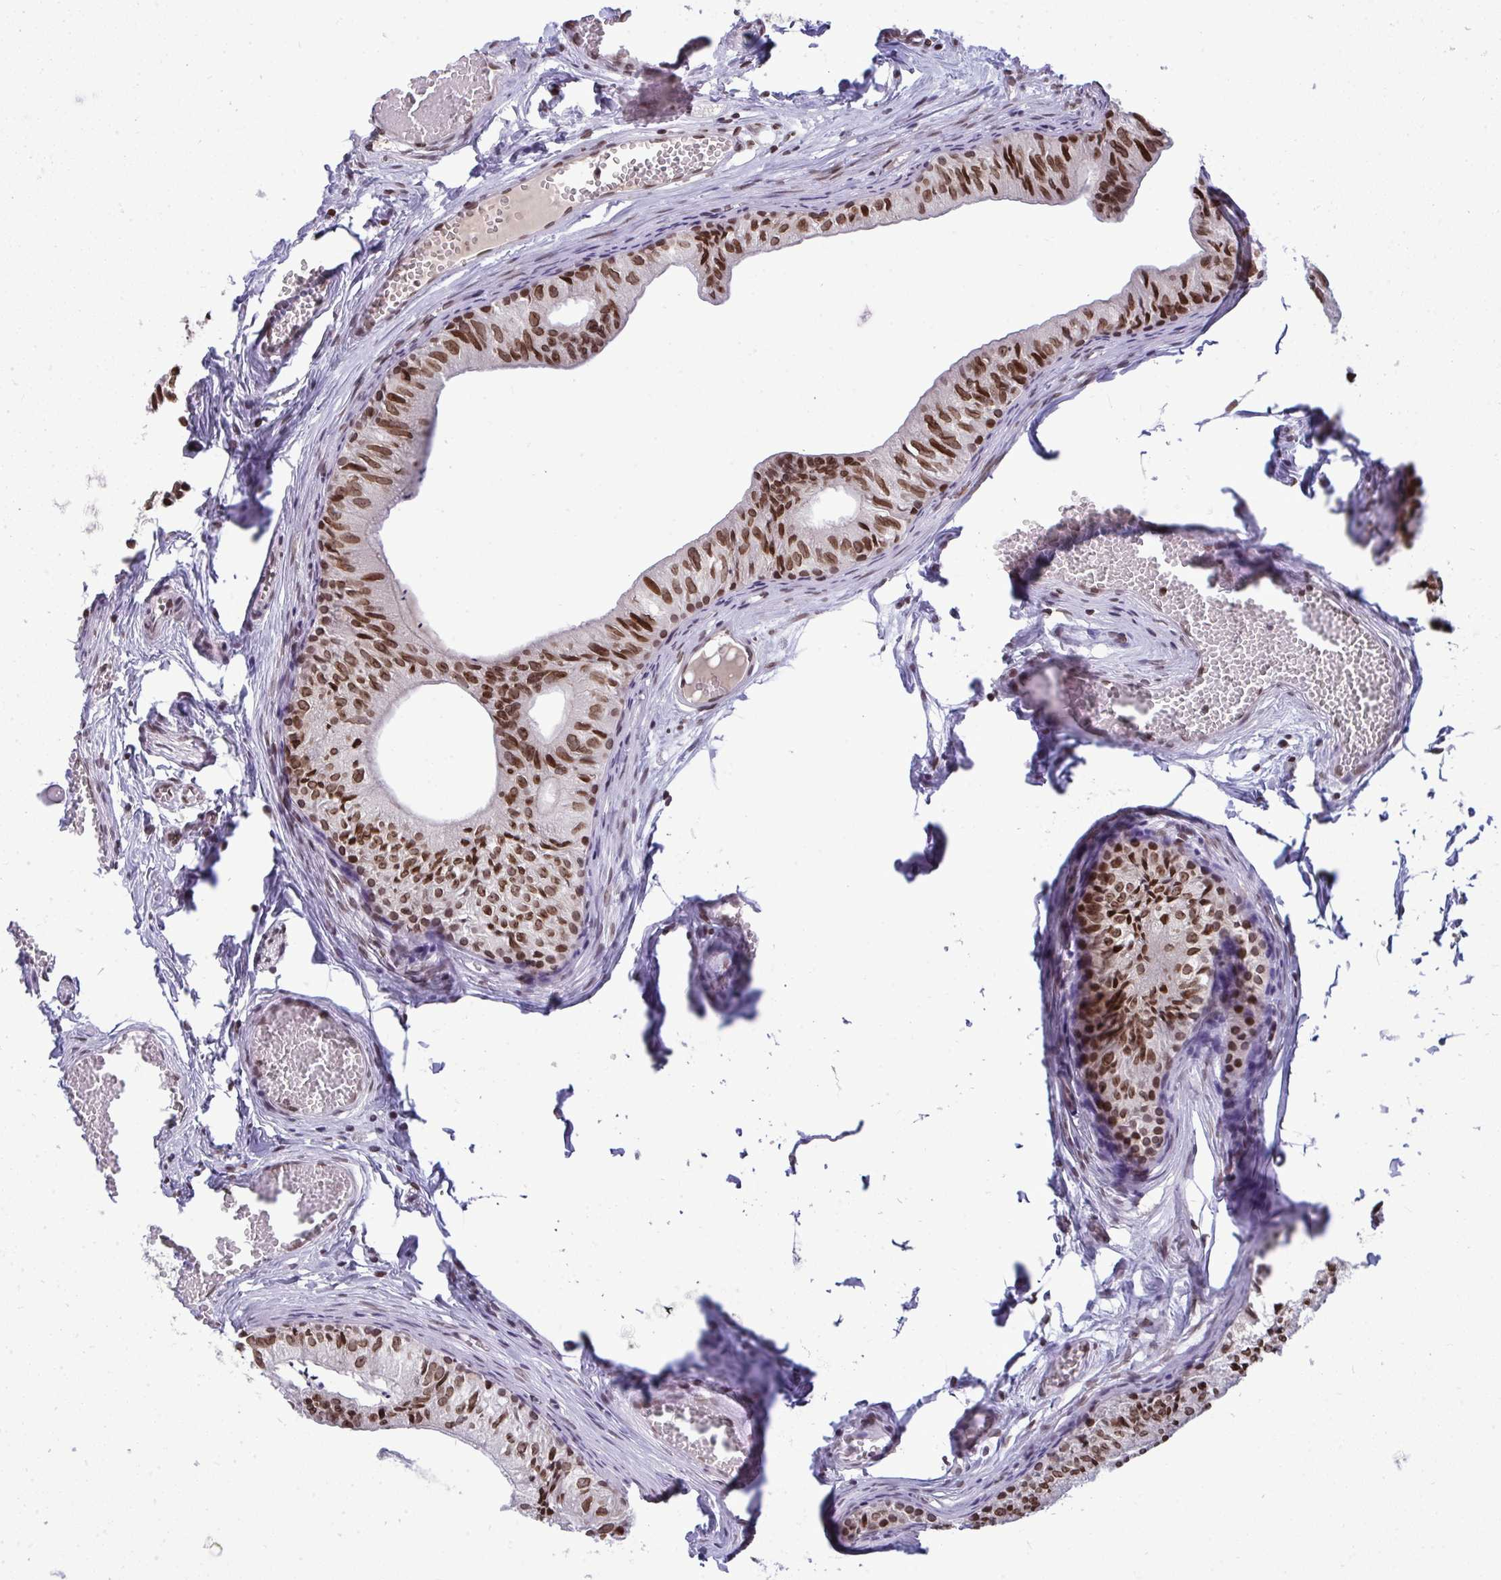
{"staining": {"intensity": "moderate", "quantity": ">75%", "location": "nuclear"}, "tissue": "epididymis", "cell_type": "Glandular cells", "image_type": "normal", "snomed": [{"axis": "morphology", "description": "Normal tissue, NOS"}, {"axis": "topography", "description": "Epididymis"}], "caption": "Immunohistochemical staining of benign epididymis reveals moderate nuclear protein staining in approximately >75% of glandular cells.", "gene": "JPT1", "patient": {"sex": "male", "age": 25}}